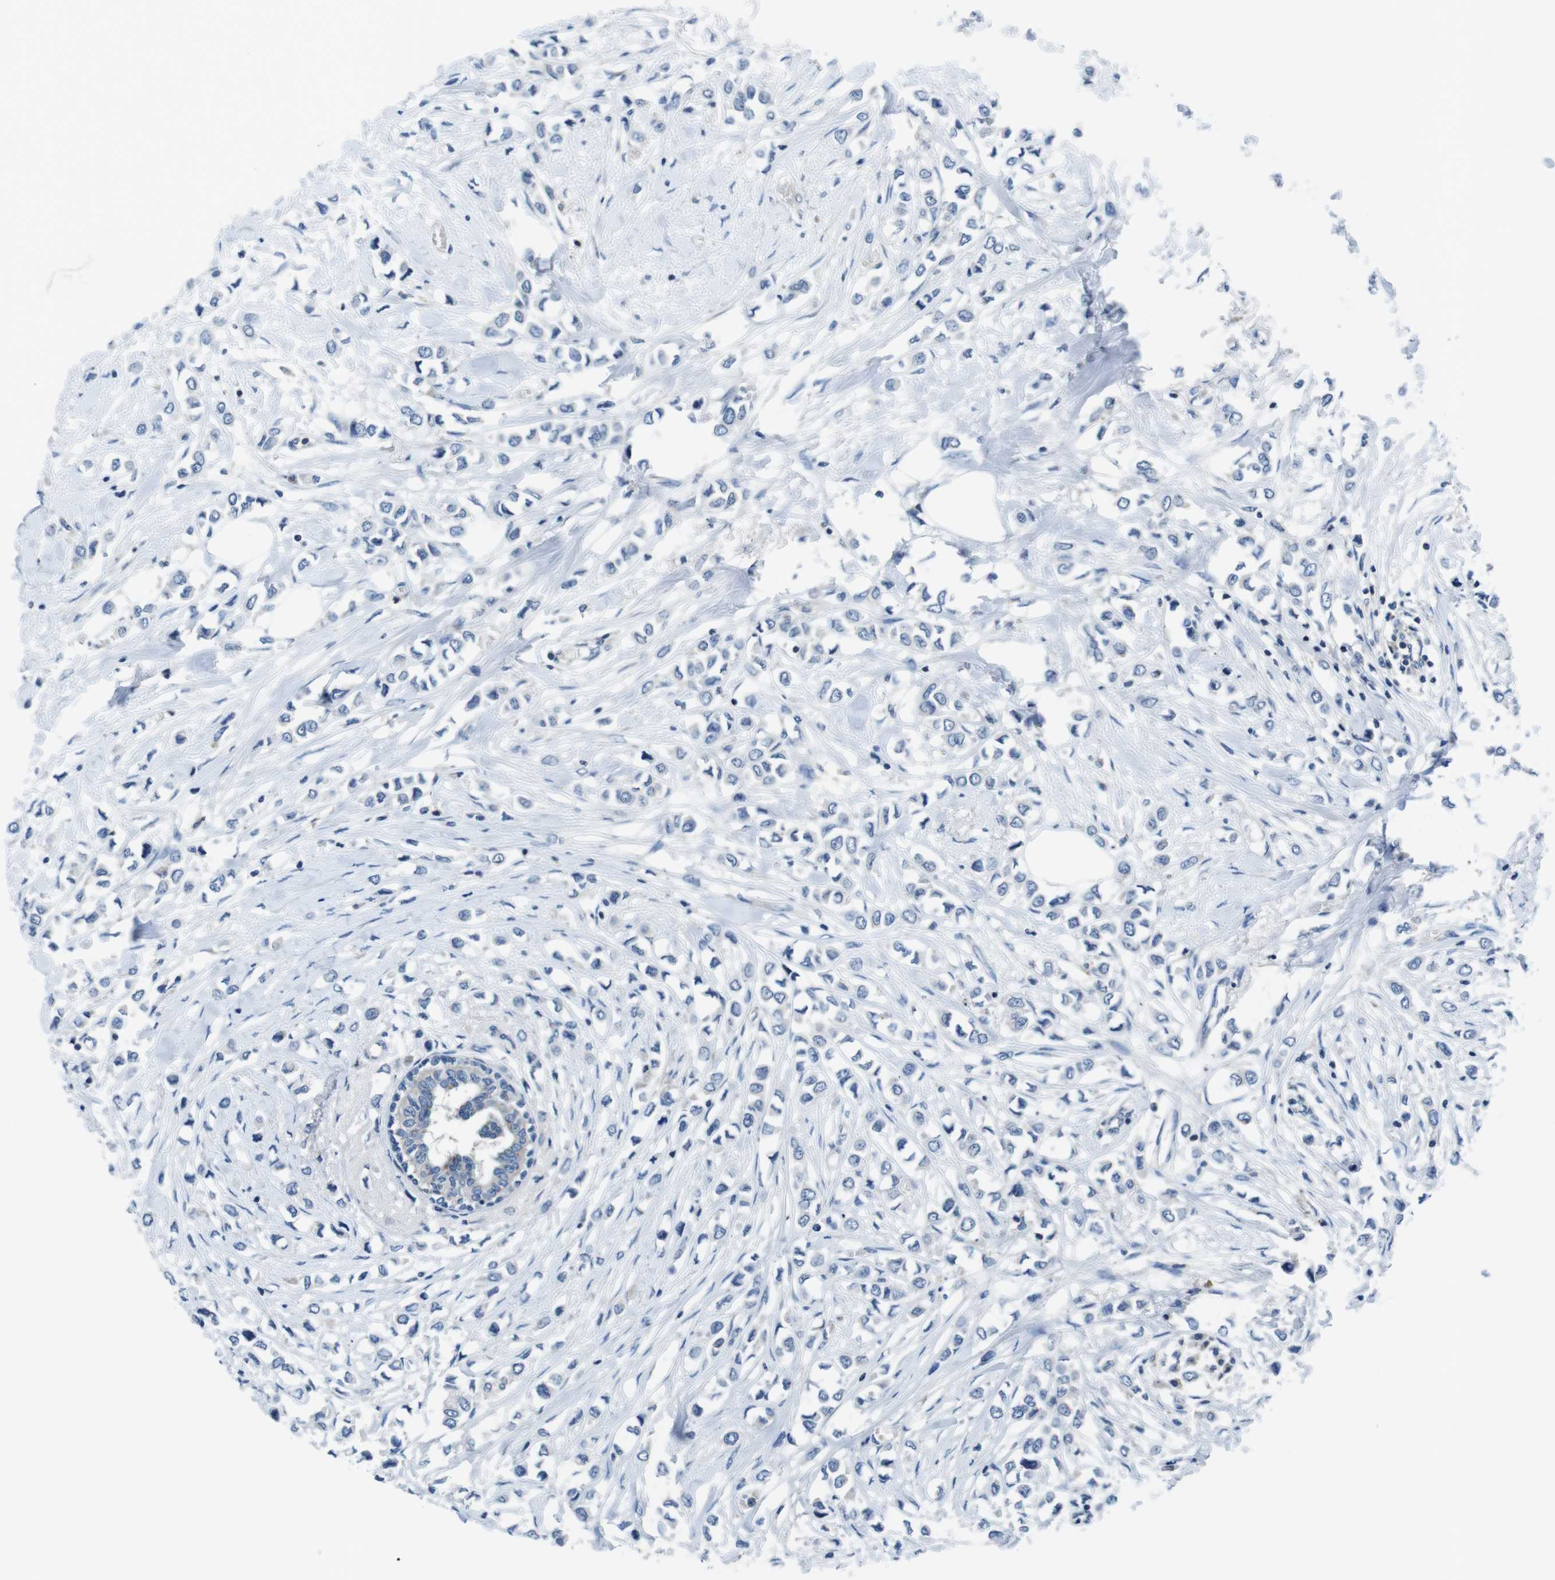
{"staining": {"intensity": "negative", "quantity": "none", "location": "none"}, "tissue": "breast cancer", "cell_type": "Tumor cells", "image_type": "cancer", "snomed": [{"axis": "morphology", "description": "Lobular carcinoma"}, {"axis": "topography", "description": "Breast"}], "caption": "This is a photomicrograph of immunohistochemistry staining of breast lobular carcinoma, which shows no positivity in tumor cells.", "gene": "PIK3CD", "patient": {"sex": "female", "age": 51}}